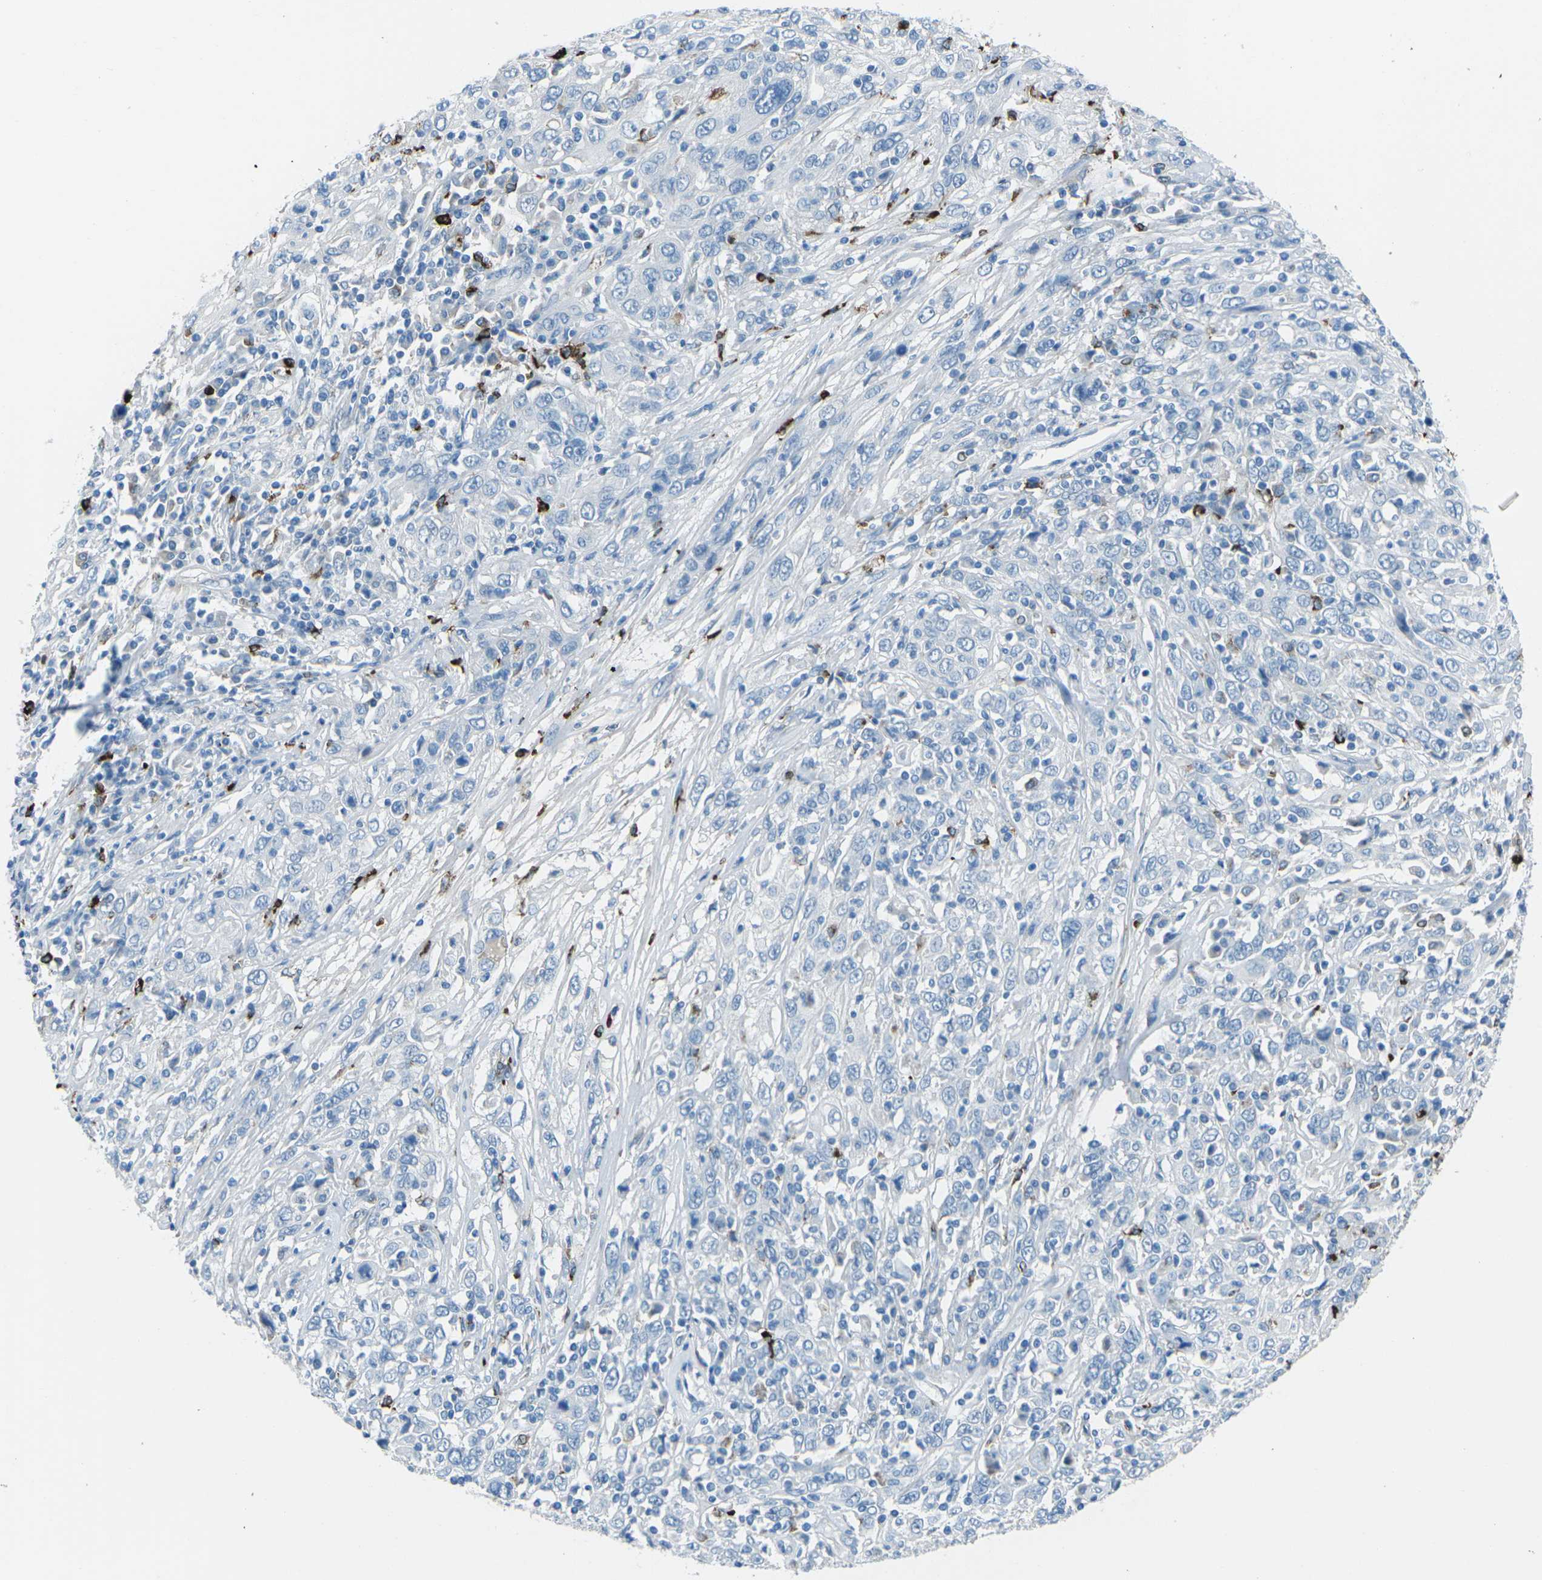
{"staining": {"intensity": "negative", "quantity": "none", "location": "none"}, "tissue": "cervical cancer", "cell_type": "Tumor cells", "image_type": "cancer", "snomed": [{"axis": "morphology", "description": "Squamous cell carcinoma, NOS"}, {"axis": "topography", "description": "Cervix"}], "caption": "Immunohistochemistry (IHC) of human squamous cell carcinoma (cervical) displays no expression in tumor cells. The staining was performed using DAB (3,3'-diaminobenzidine) to visualize the protein expression in brown, while the nuclei were stained in blue with hematoxylin (Magnification: 20x).", "gene": "FCN1", "patient": {"sex": "female", "age": 46}}